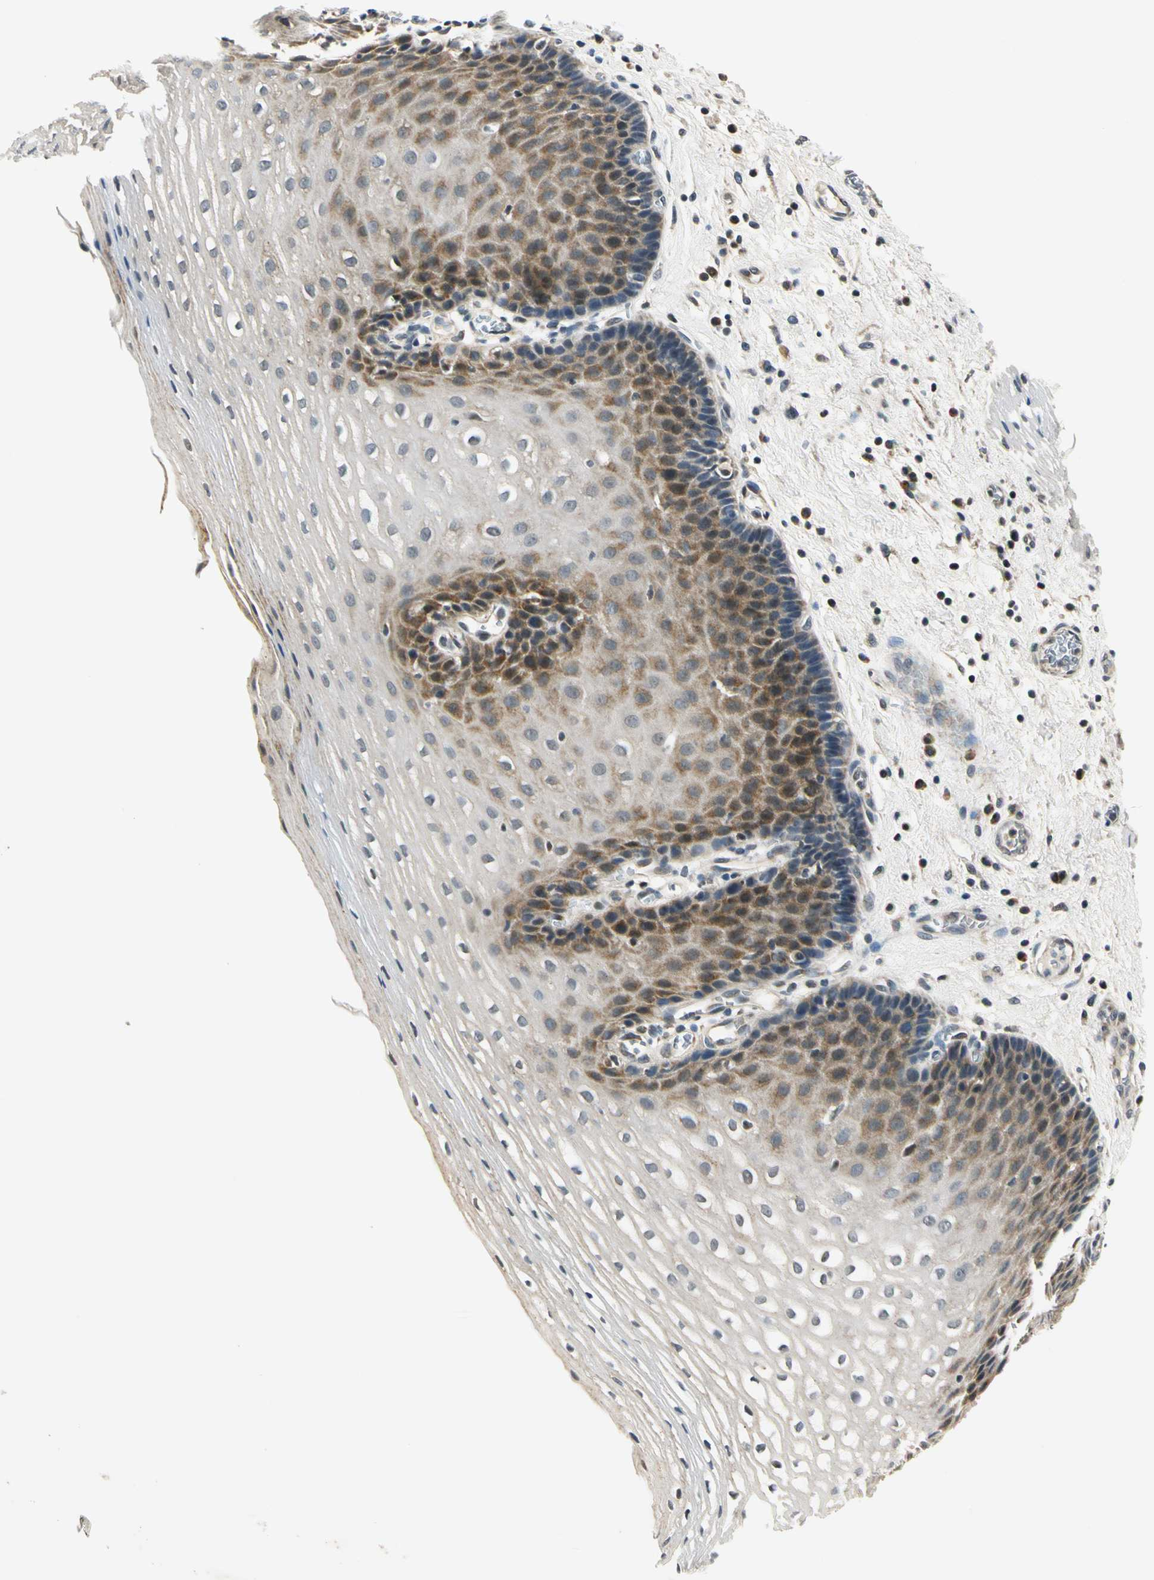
{"staining": {"intensity": "moderate", "quantity": "25%-75%", "location": "cytoplasmic/membranous"}, "tissue": "esophagus", "cell_type": "Squamous epithelial cells", "image_type": "normal", "snomed": [{"axis": "morphology", "description": "Normal tissue, NOS"}, {"axis": "topography", "description": "Esophagus"}], "caption": "Immunohistochemical staining of benign human esophagus exhibits medium levels of moderate cytoplasmic/membranous positivity in about 25%-75% of squamous epithelial cells.", "gene": "PDK2", "patient": {"sex": "male", "age": 48}}